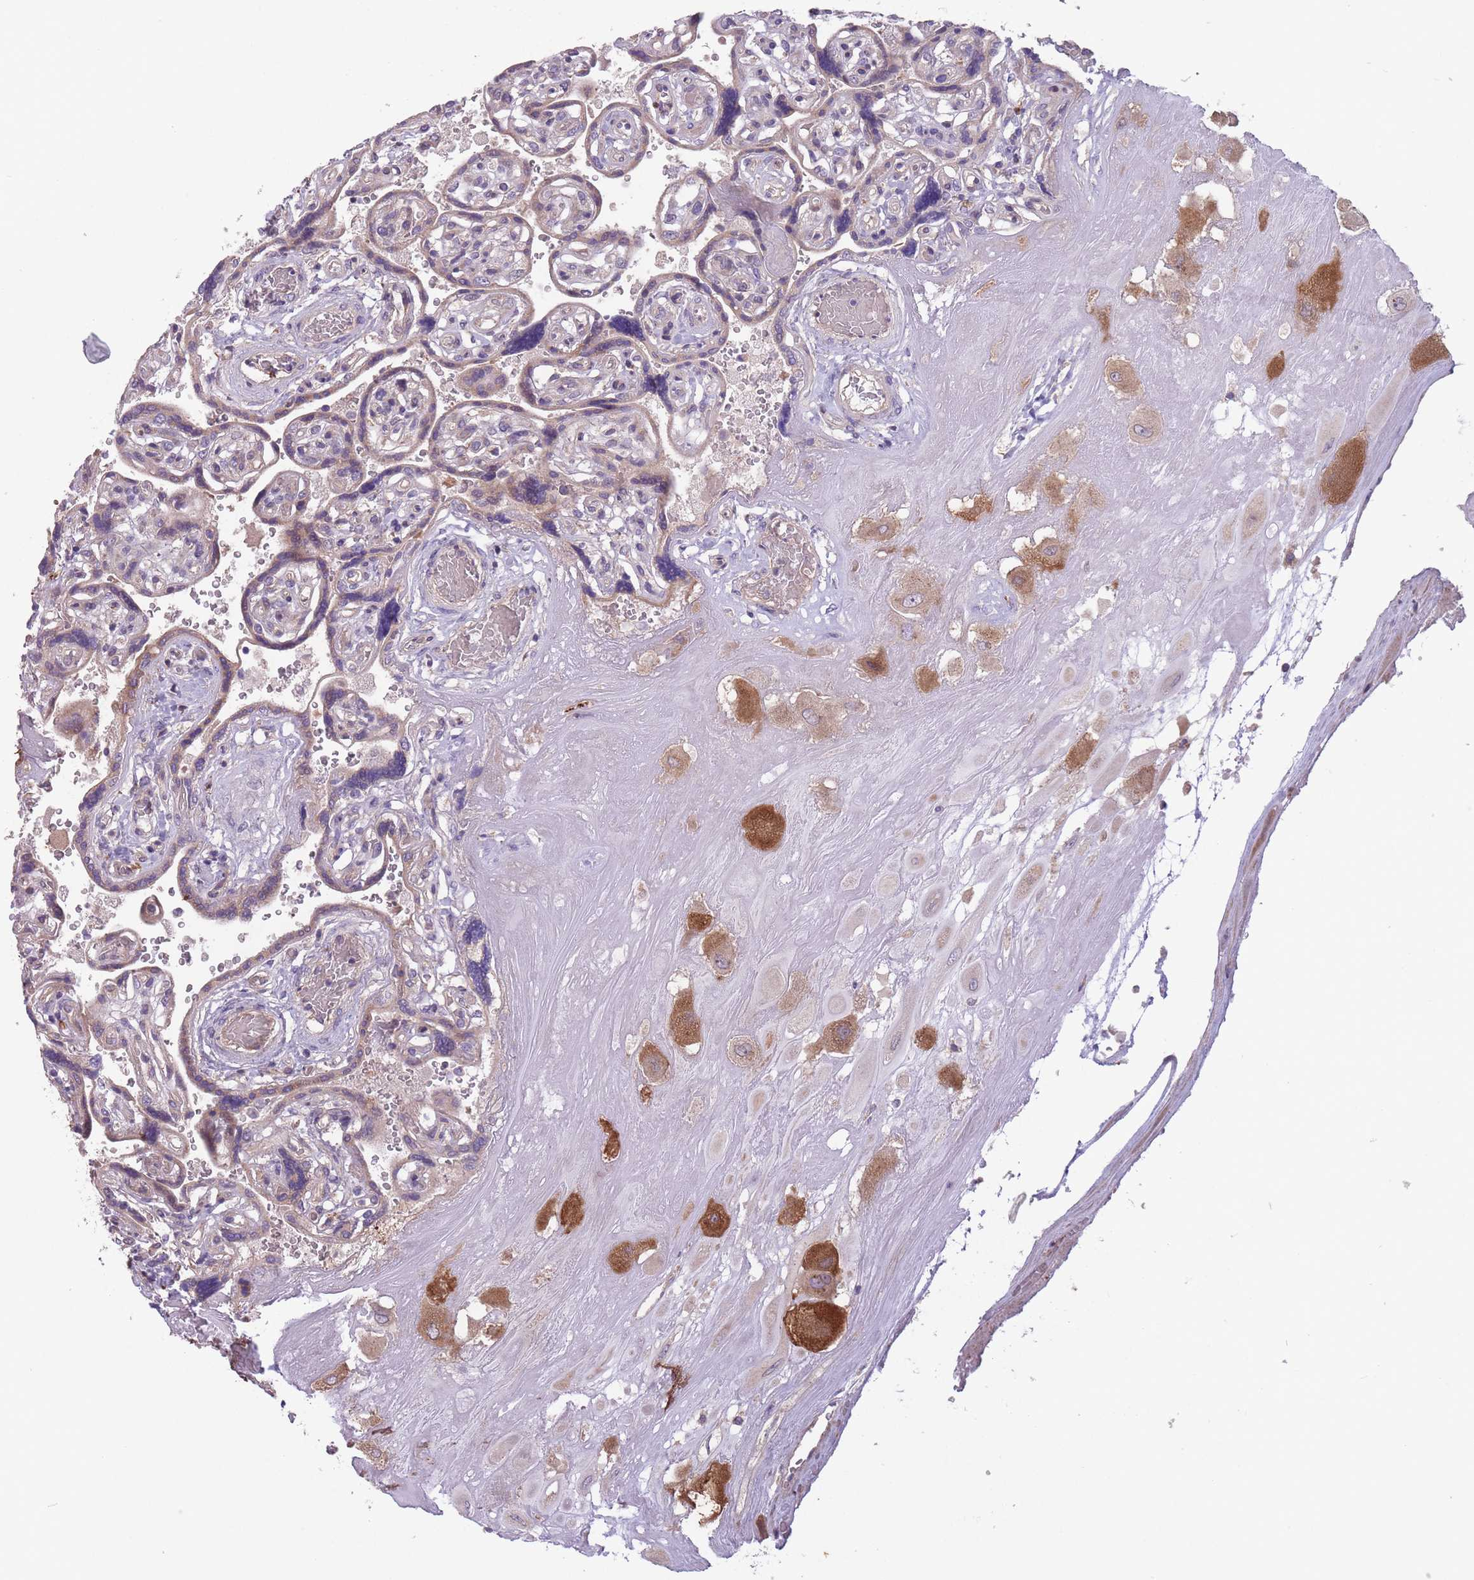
{"staining": {"intensity": "strong", "quantity": "25%-75%", "location": "cytoplasmic/membranous"}, "tissue": "placenta", "cell_type": "Decidual cells", "image_type": "normal", "snomed": [{"axis": "morphology", "description": "Normal tissue, NOS"}, {"axis": "topography", "description": "Placenta"}], "caption": "An immunohistochemistry (IHC) micrograph of unremarkable tissue is shown. Protein staining in brown shows strong cytoplasmic/membranous positivity in placenta within decidual cells.", "gene": "ITPKC", "patient": {"sex": "female", "age": 32}}